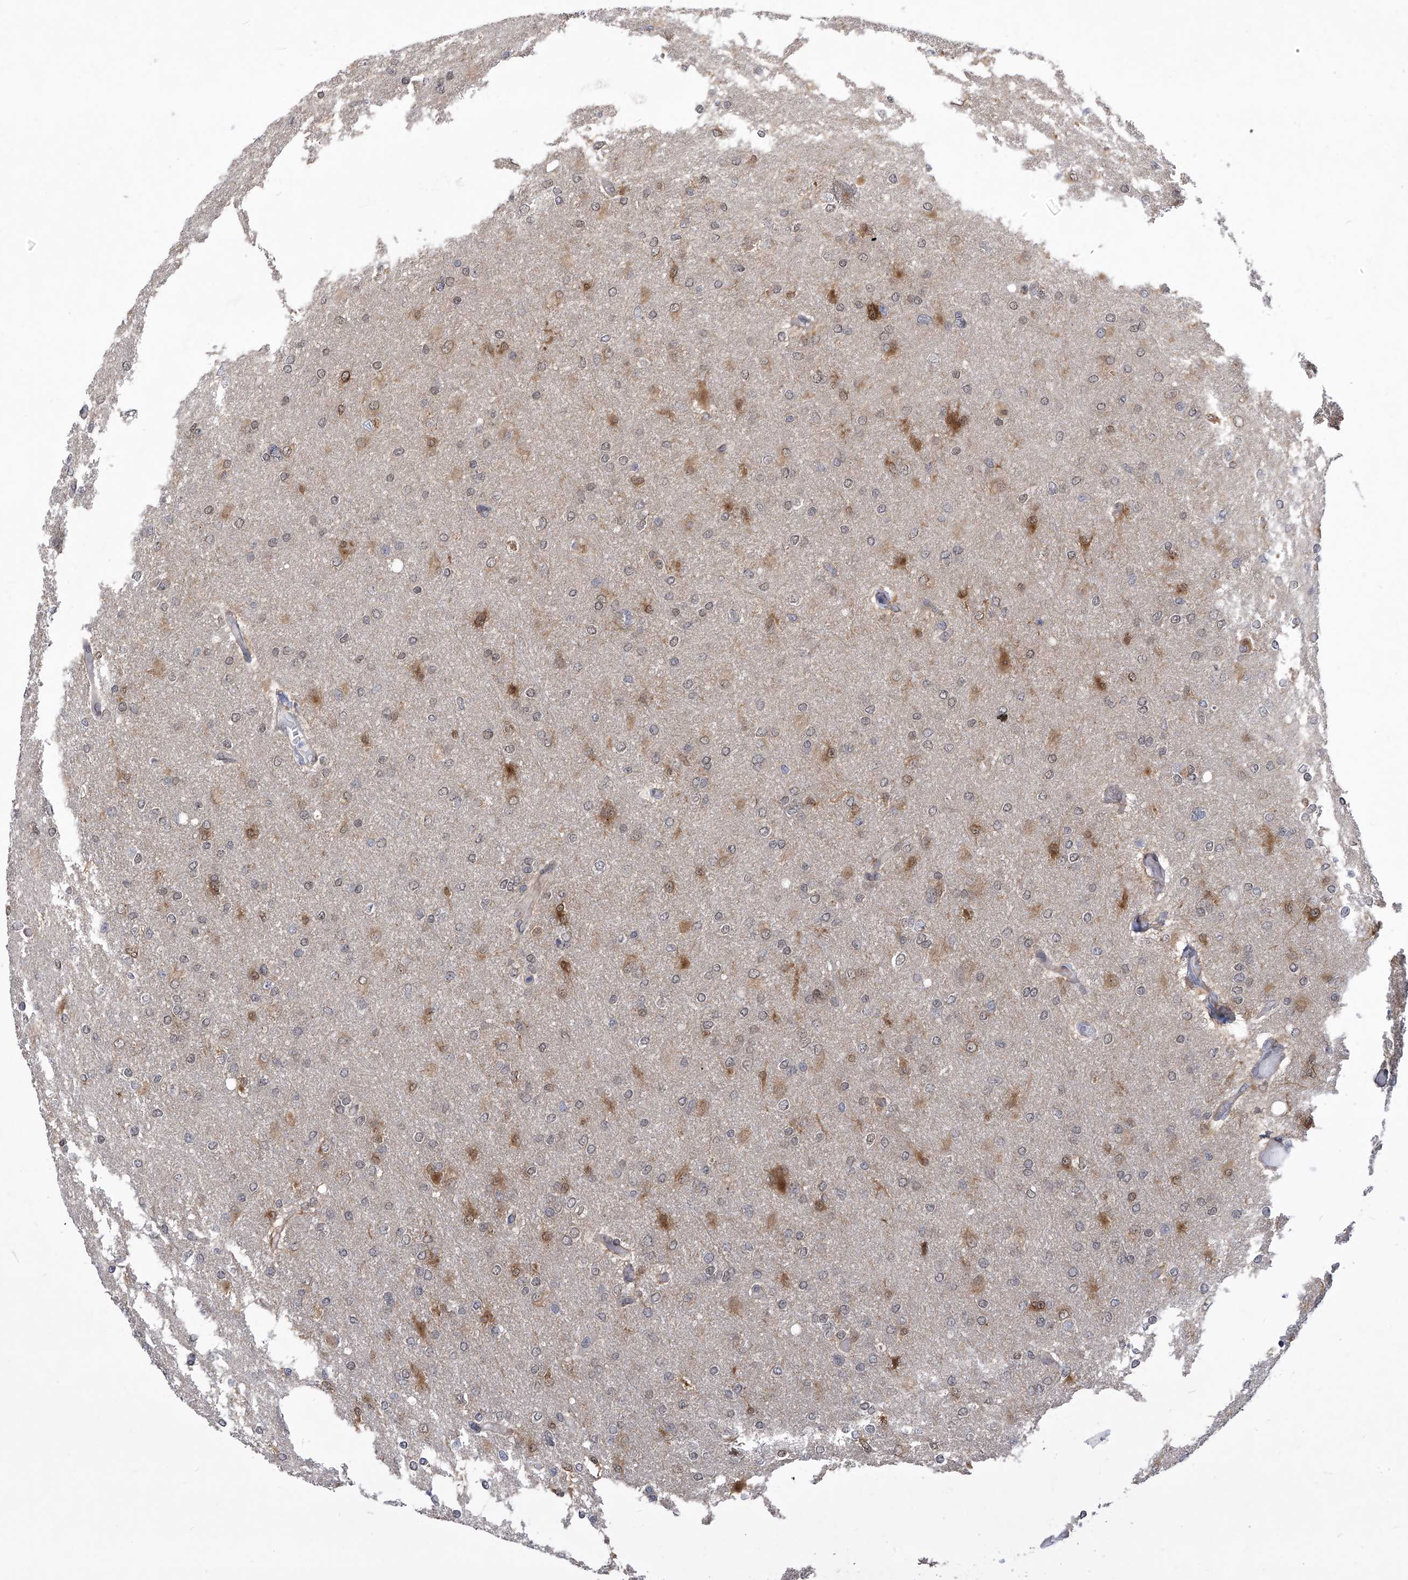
{"staining": {"intensity": "moderate", "quantity": "<25%", "location": "cytoplasmic/membranous"}, "tissue": "glioma", "cell_type": "Tumor cells", "image_type": "cancer", "snomed": [{"axis": "morphology", "description": "Glioma, malignant, High grade"}, {"axis": "topography", "description": "Cerebral cortex"}], "caption": "IHC staining of glioma, which demonstrates low levels of moderate cytoplasmic/membranous positivity in approximately <25% of tumor cells indicating moderate cytoplasmic/membranous protein expression. The staining was performed using DAB (3,3'-diaminobenzidine) (brown) for protein detection and nuclei were counterstained in hematoxylin (blue).", "gene": "CETN2", "patient": {"sex": "female", "age": 36}}